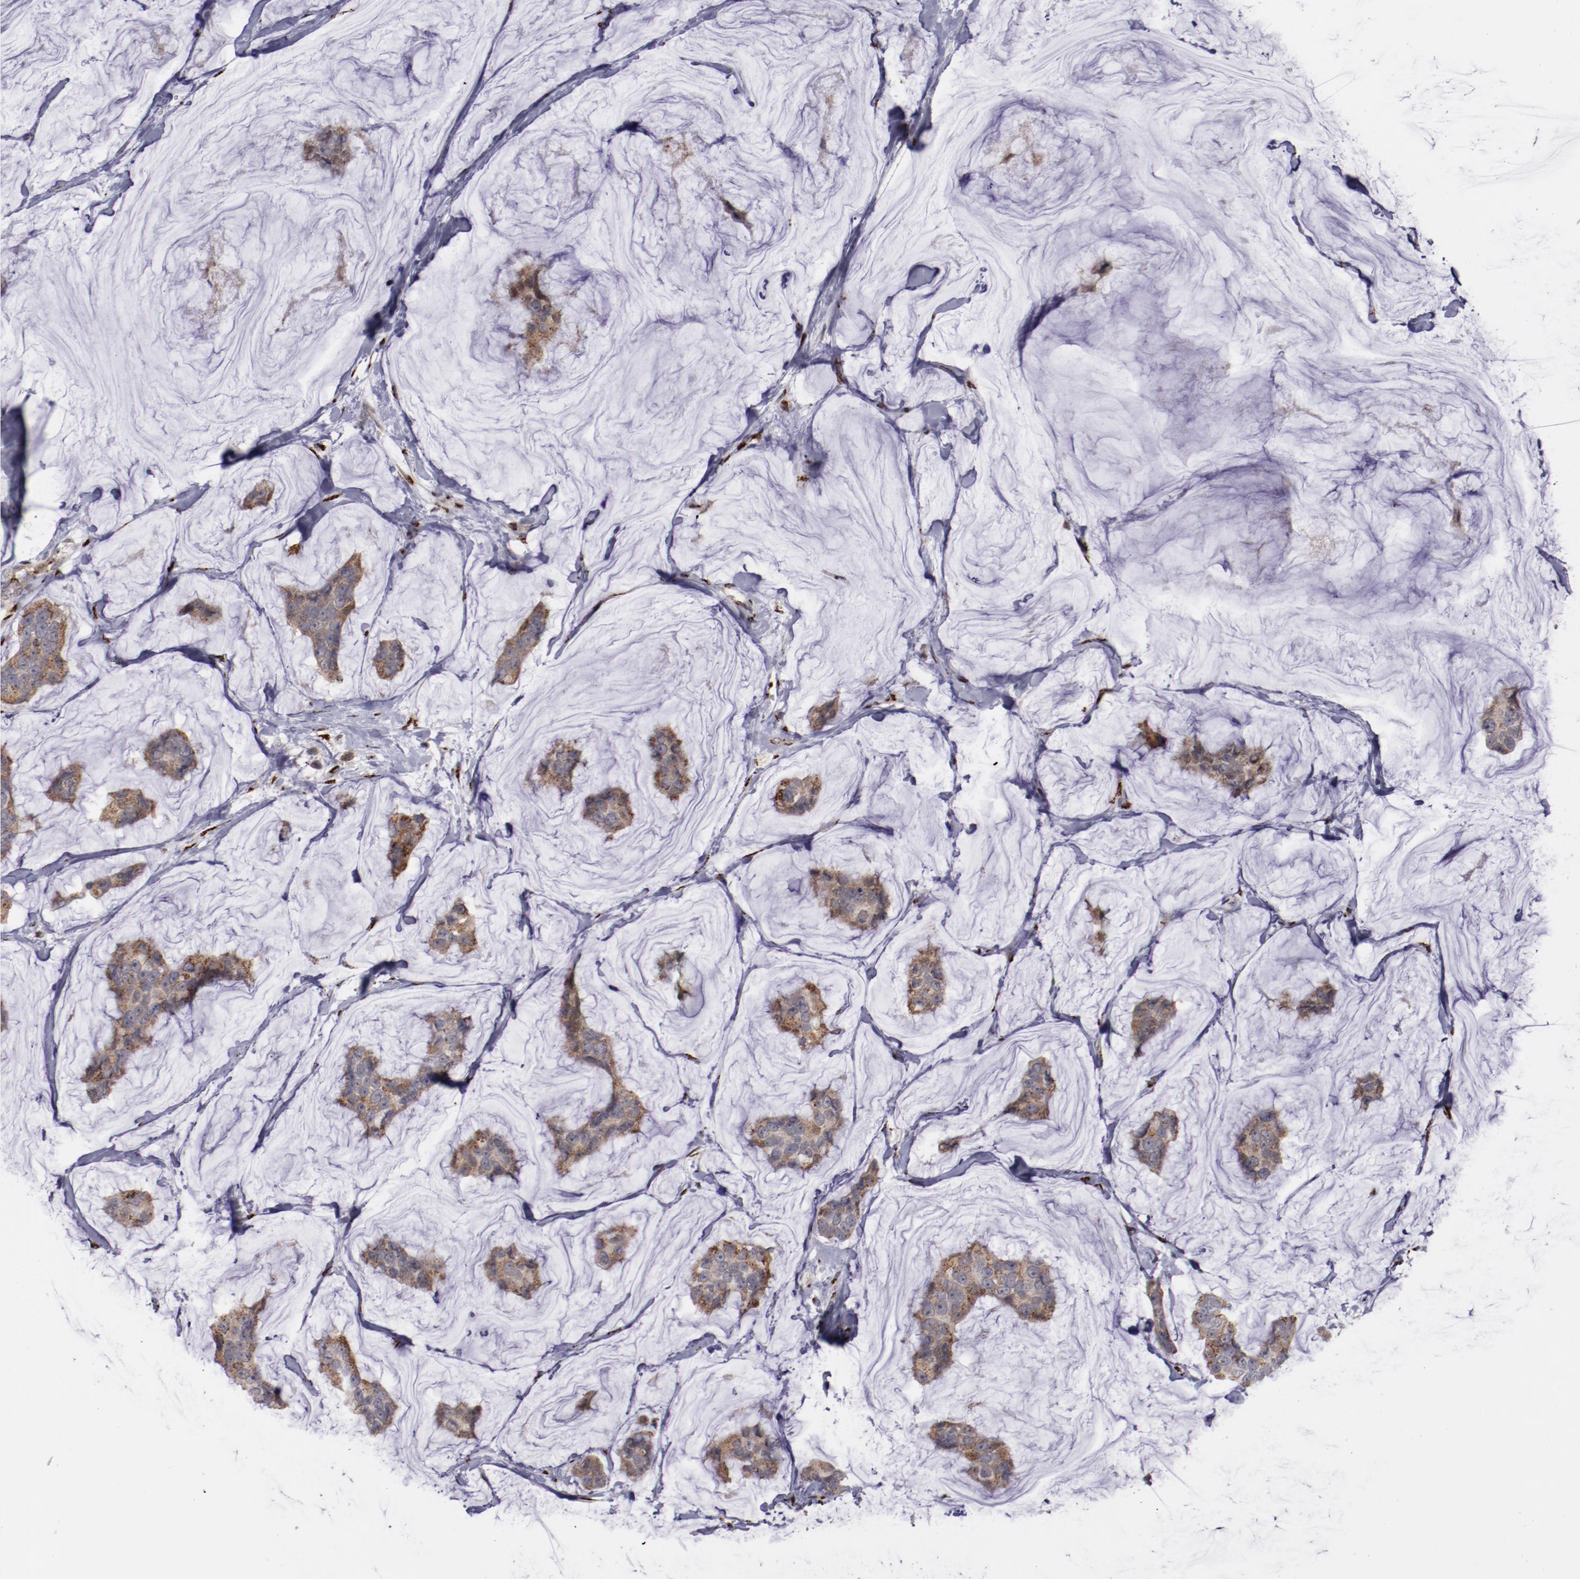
{"staining": {"intensity": "strong", "quantity": ">75%", "location": "cytoplasmic/membranous"}, "tissue": "breast cancer", "cell_type": "Tumor cells", "image_type": "cancer", "snomed": [{"axis": "morphology", "description": "Normal tissue, NOS"}, {"axis": "morphology", "description": "Duct carcinoma"}, {"axis": "topography", "description": "Breast"}], "caption": "Breast intraductal carcinoma tissue demonstrates strong cytoplasmic/membranous positivity in approximately >75% of tumor cells Nuclei are stained in blue.", "gene": "GOLIM4", "patient": {"sex": "female", "age": 50}}